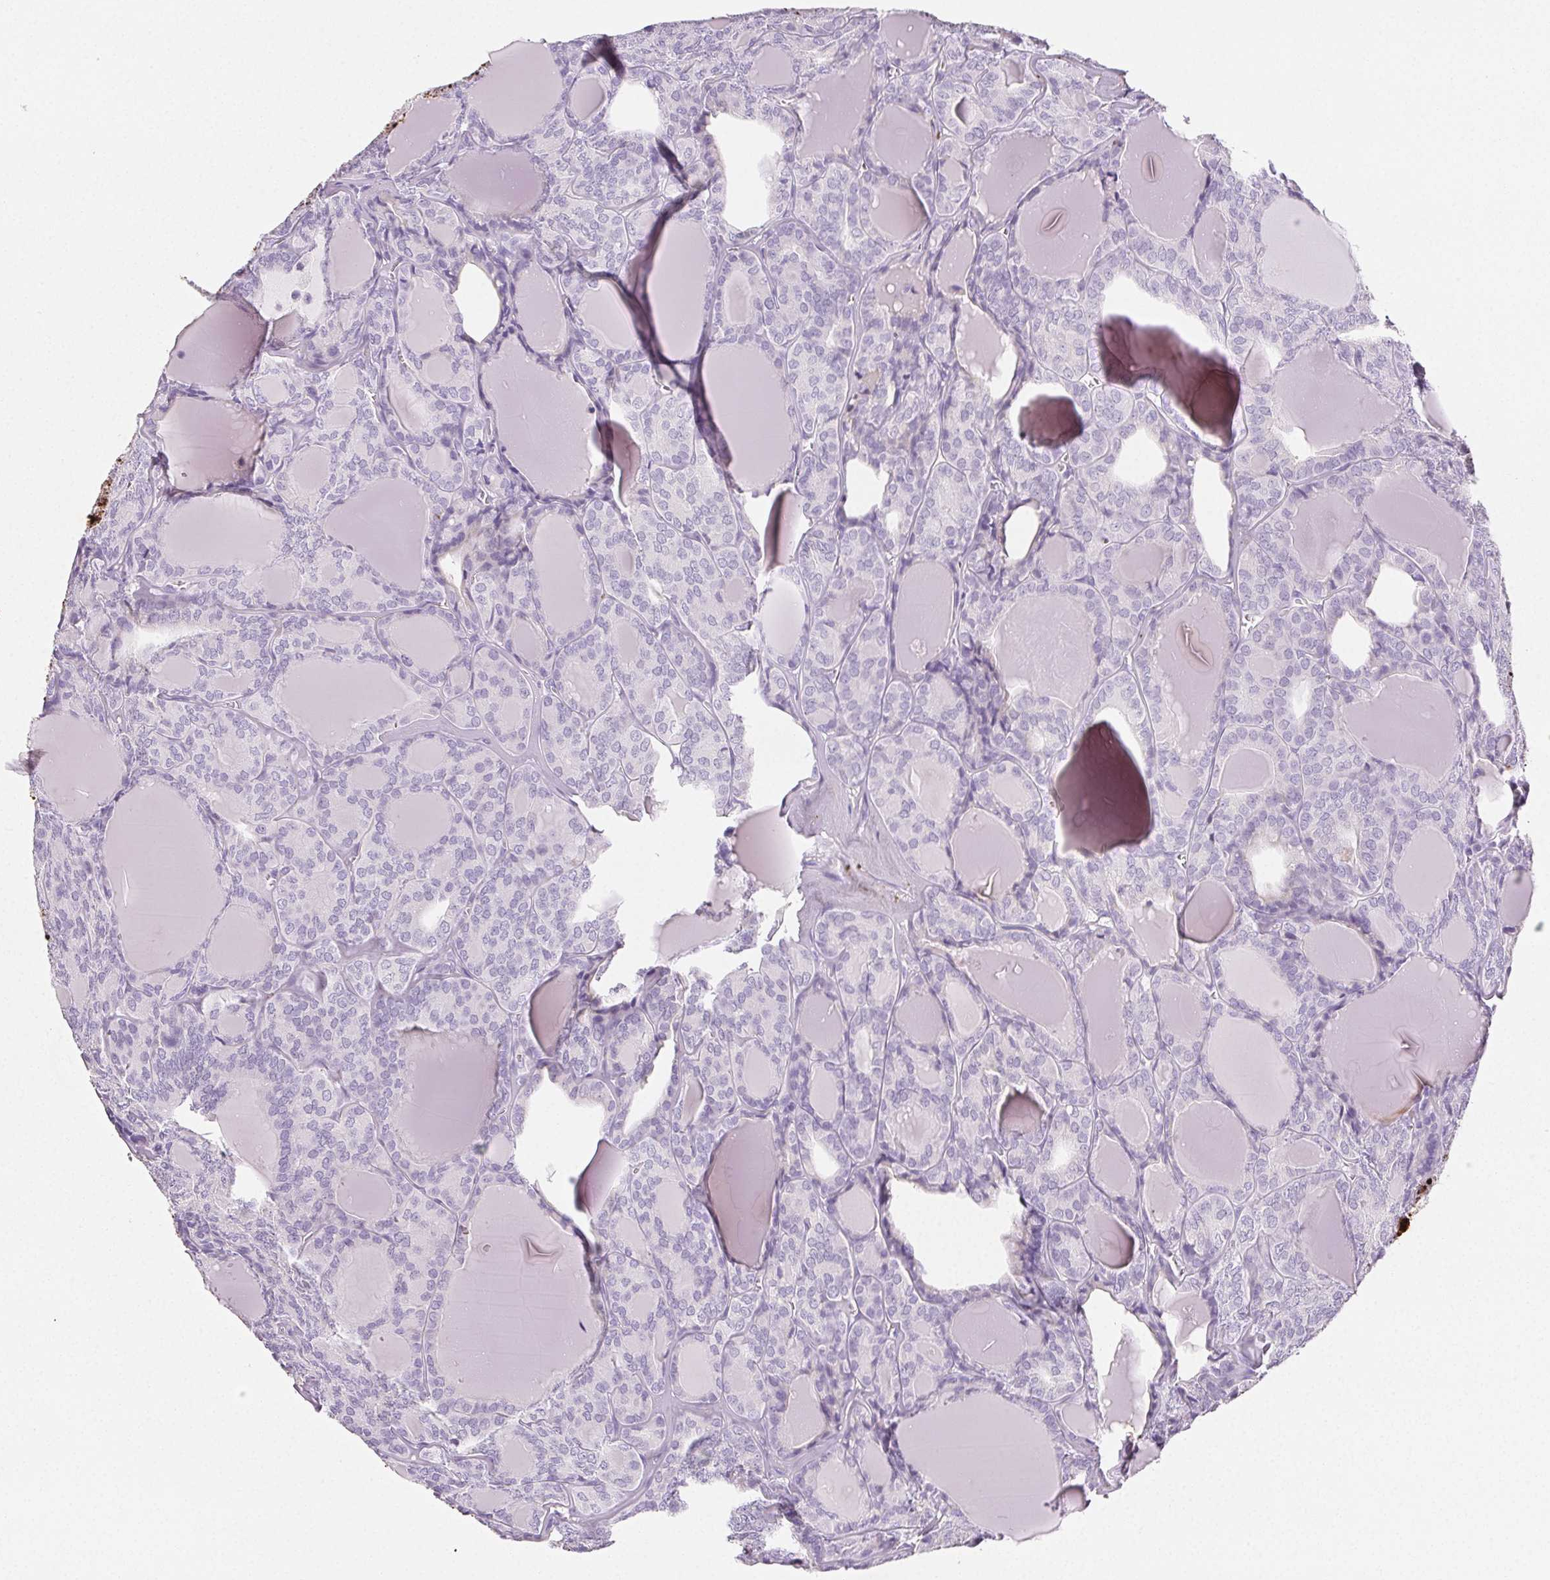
{"staining": {"intensity": "negative", "quantity": "none", "location": "none"}, "tissue": "thyroid cancer", "cell_type": "Tumor cells", "image_type": "cancer", "snomed": [{"axis": "morphology", "description": "Follicular adenoma carcinoma, NOS"}, {"axis": "topography", "description": "Thyroid gland"}], "caption": "Tumor cells show no significant protein positivity in follicular adenoma carcinoma (thyroid).", "gene": "VTN", "patient": {"sex": "male", "age": 74}}